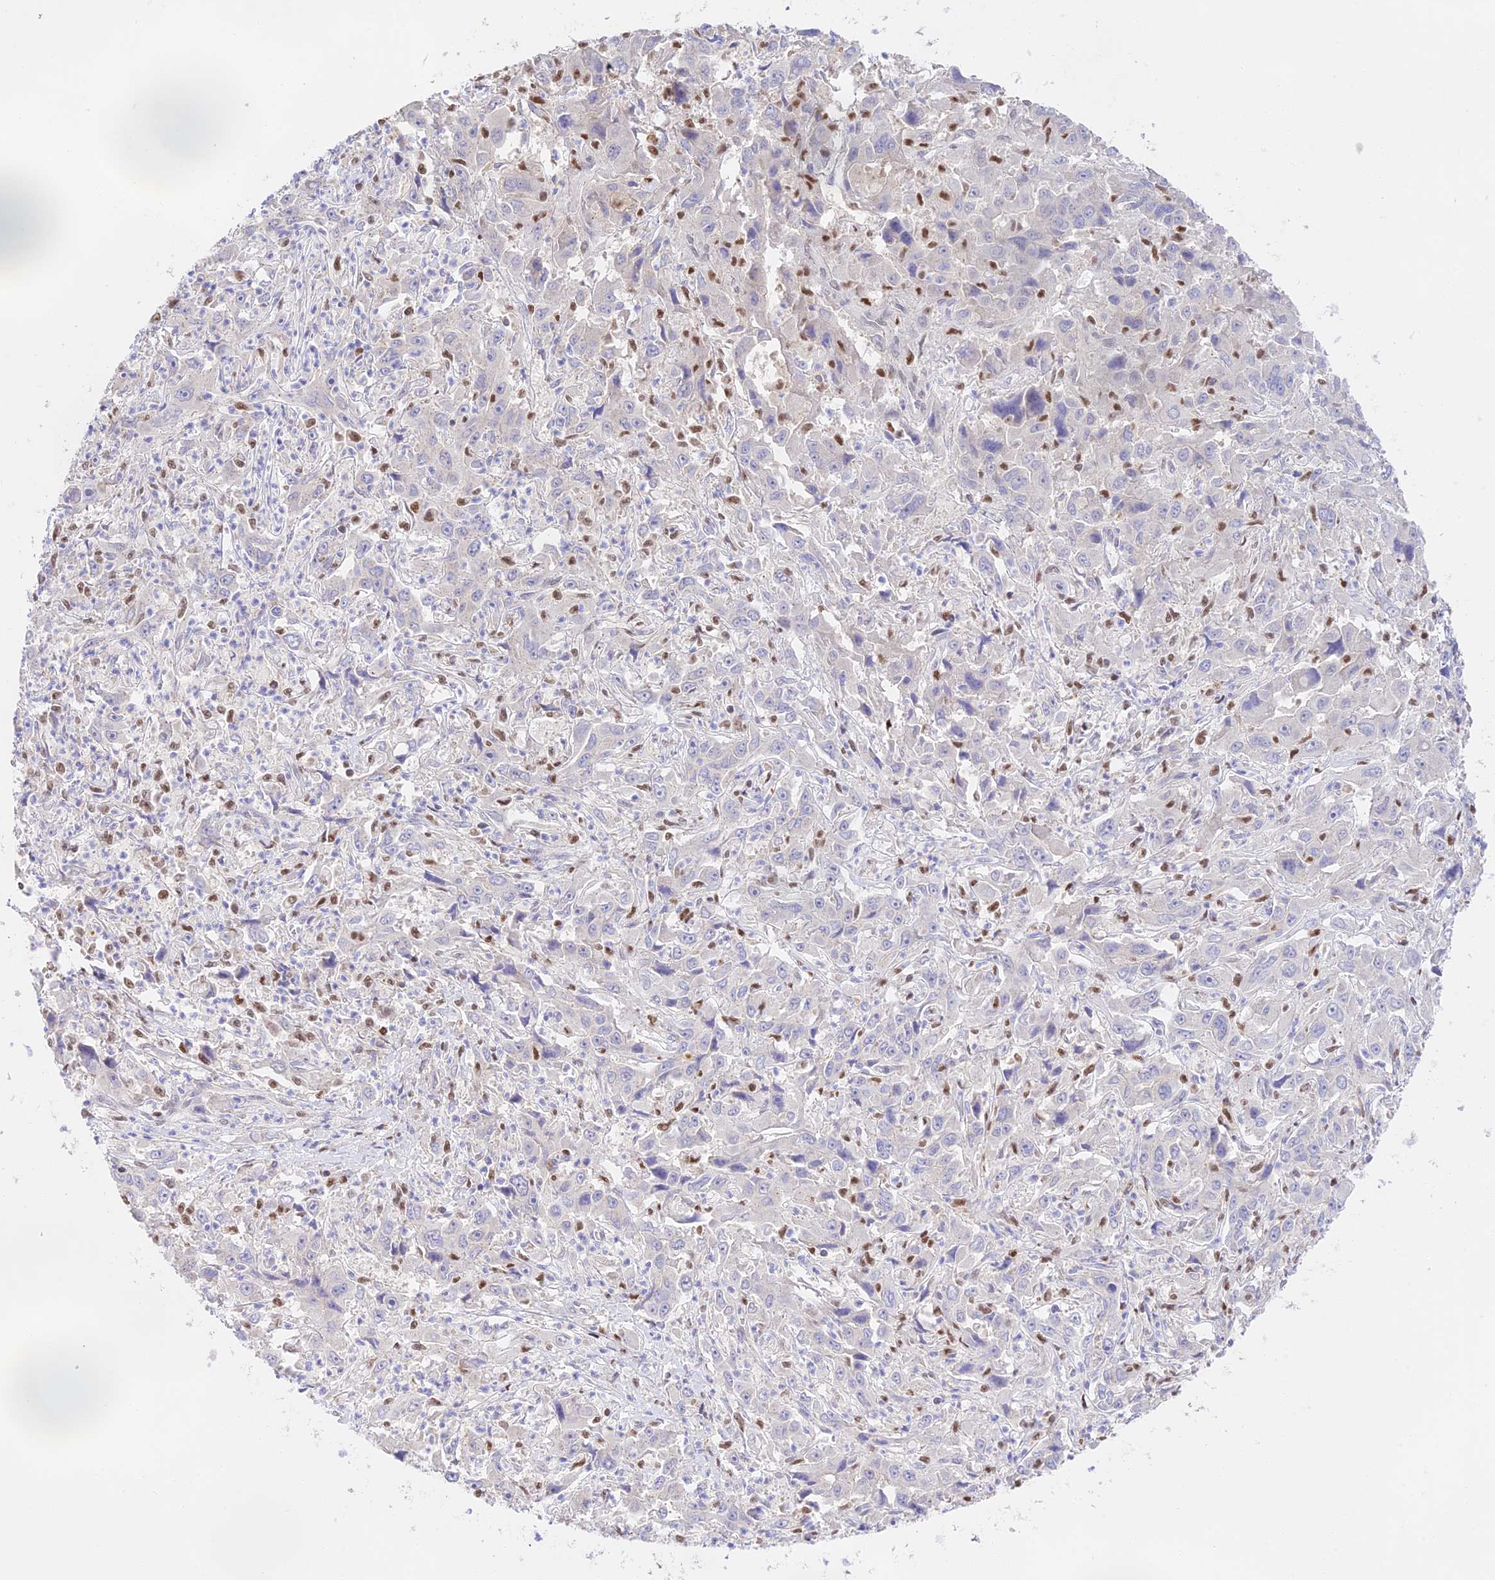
{"staining": {"intensity": "negative", "quantity": "none", "location": "none"}, "tissue": "liver cancer", "cell_type": "Tumor cells", "image_type": "cancer", "snomed": [{"axis": "morphology", "description": "Carcinoma, Hepatocellular, NOS"}, {"axis": "topography", "description": "Liver"}], "caption": "Immunohistochemical staining of liver hepatocellular carcinoma reveals no significant positivity in tumor cells.", "gene": "DENND1C", "patient": {"sex": "male", "age": 63}}